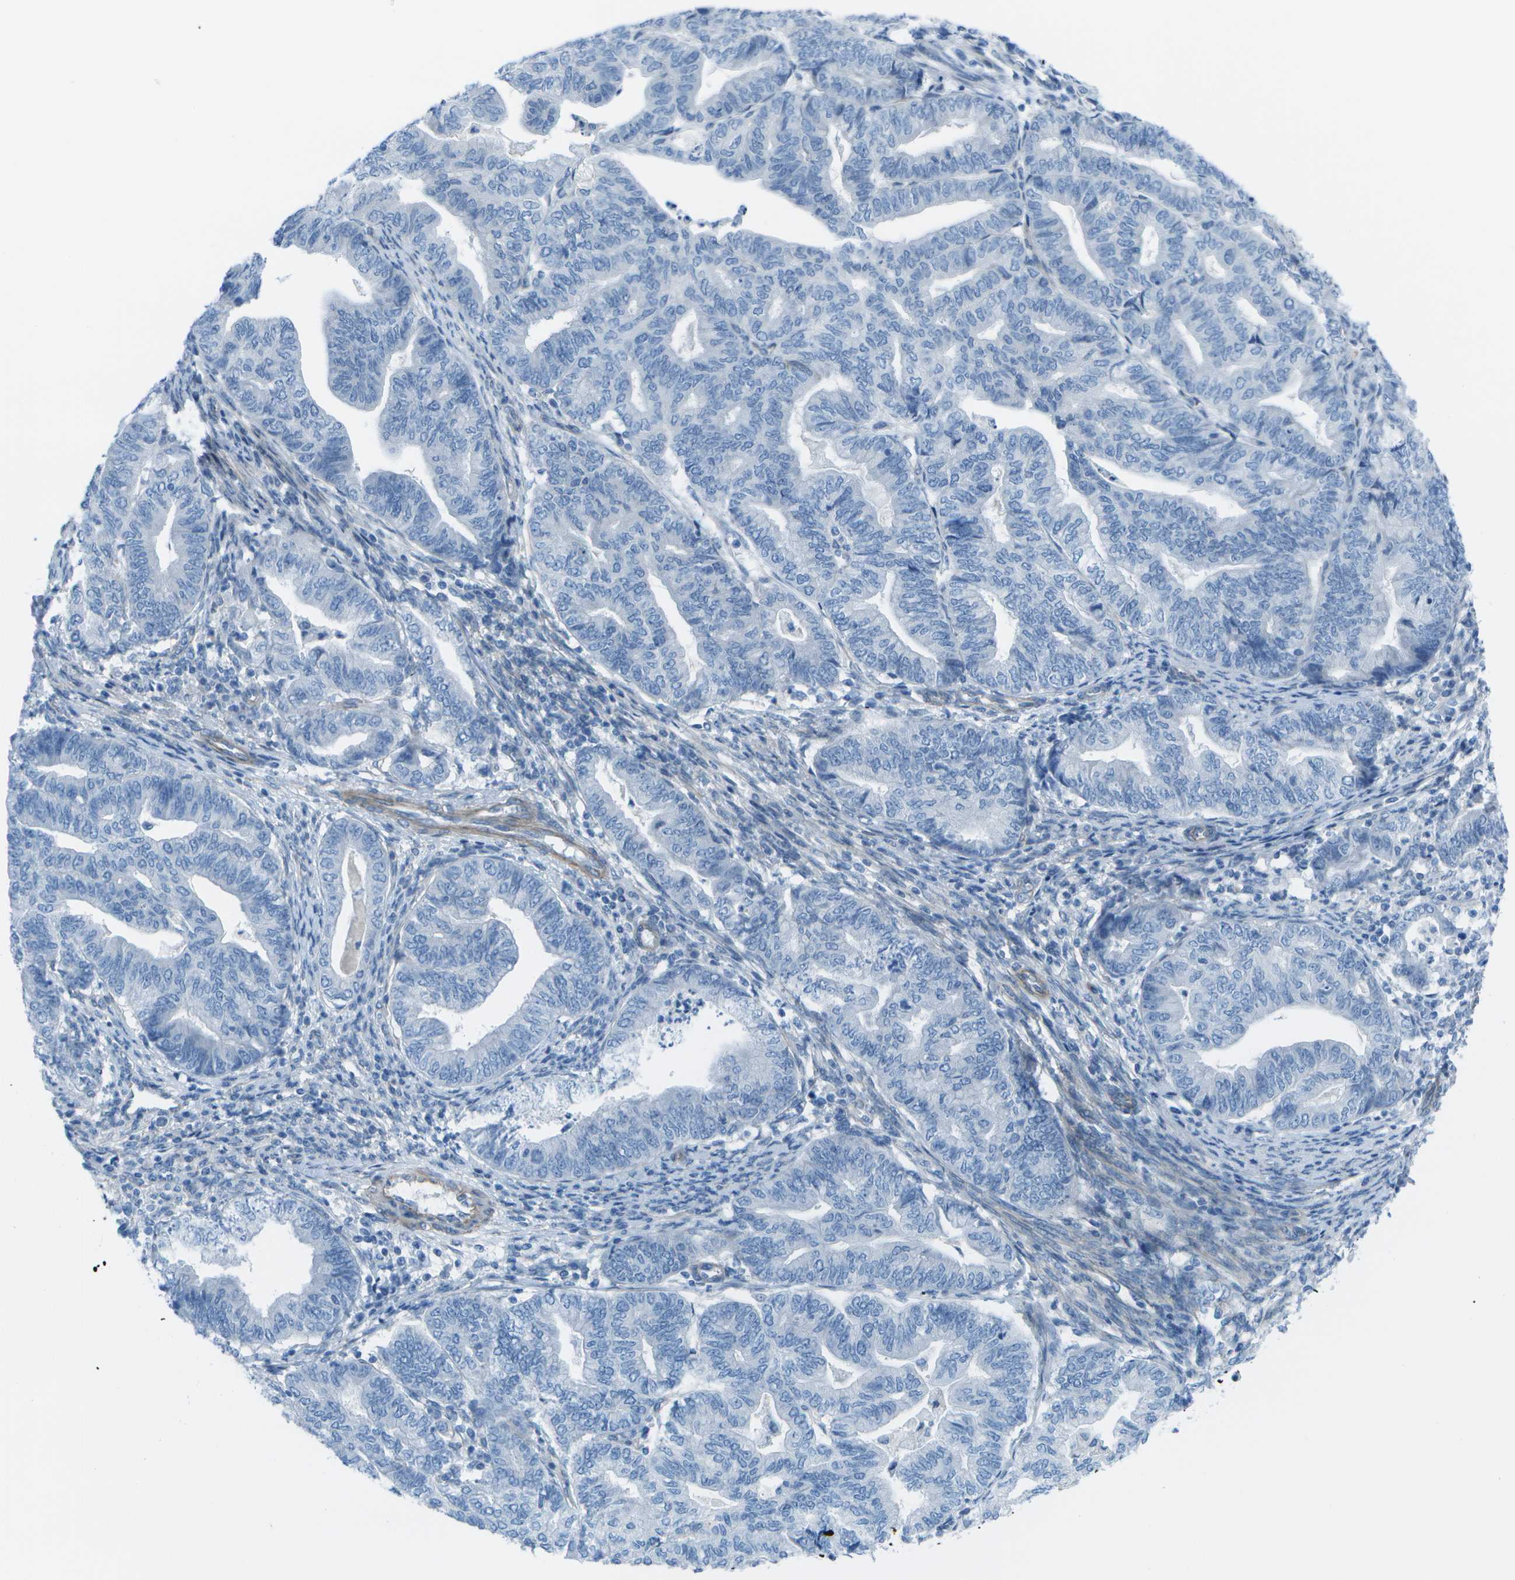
{"staining": {"intensity": "negative", "quantity": "none", "location": "none"}, "tissue": "endometrial cancer", "cell_type": "Tumor cells", "image_type": "cancer", "snomed": [{"axis": "morphology", "description": "Adenocarcinoma, NOS"}, {"axis": "topography", "description": "Endometrium"}], "caption": "This is a photomicrograph of IHC staining of endometrial adenocarcinoma, which shows no expression in tumor cells.", "gene": "SORBS3", "patient": {"sex": "female", "age": 79}}